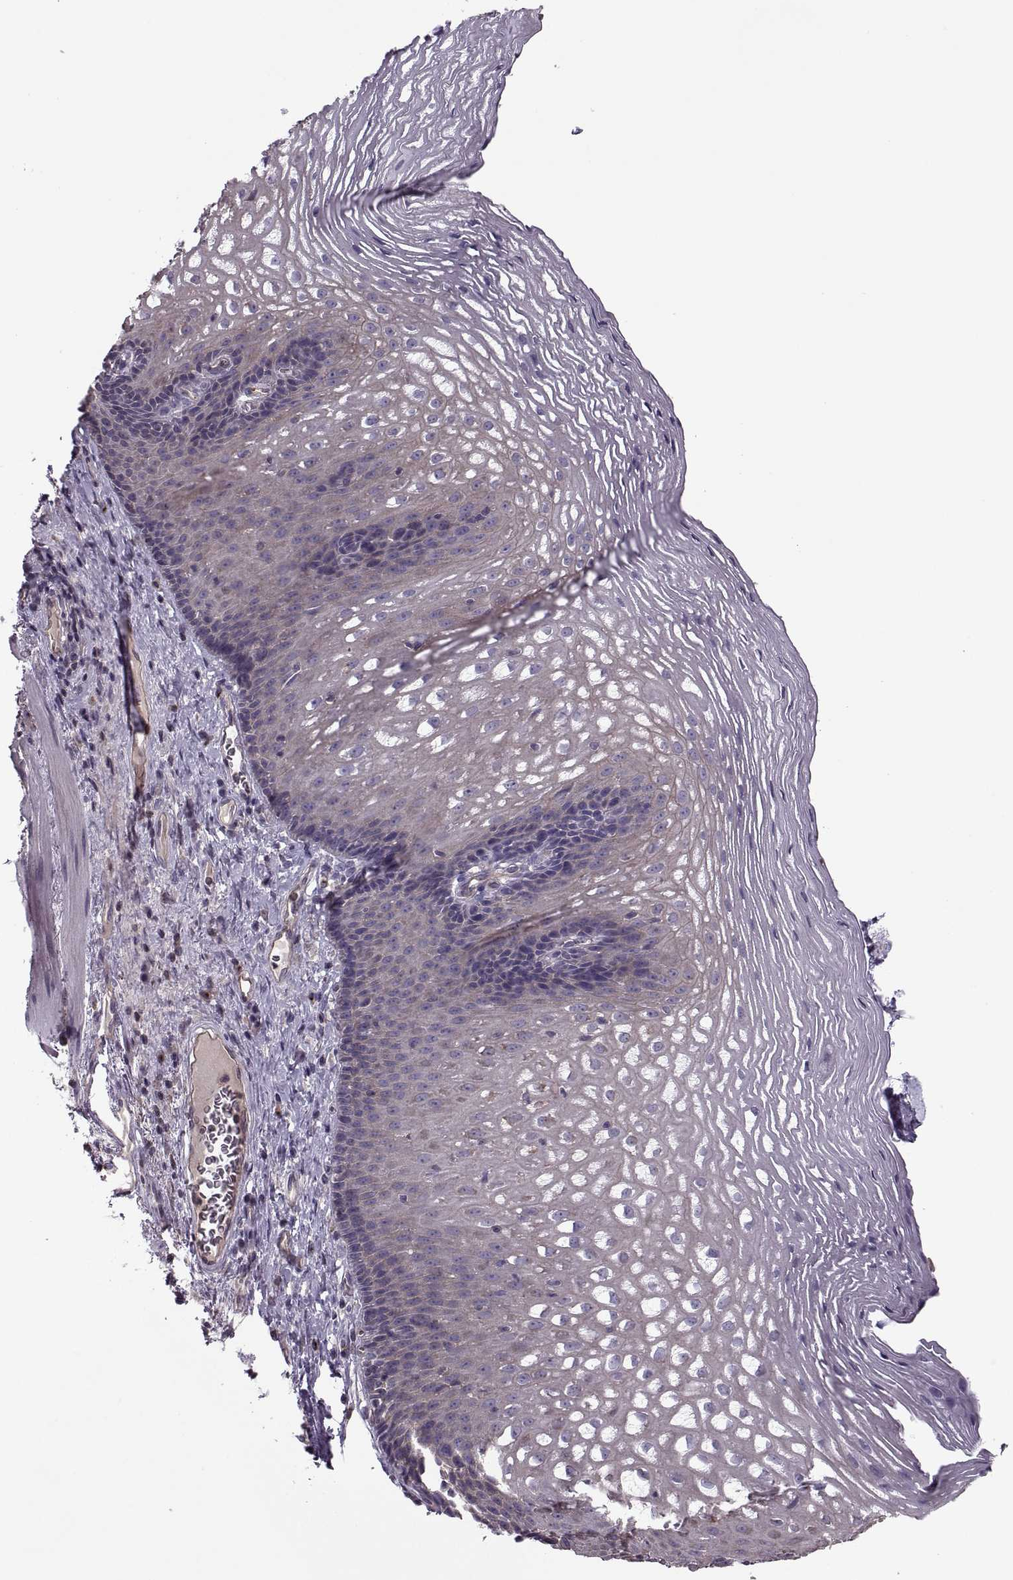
{"staining": {"intensity": "negative", "quantity": "none", "location": "none"}, "tissue": "esophagus", "cell_type": "Squamous epithelial cells", "image_type": "normal", "snomed": [{"axis": "morphology", "description": "Normal tissue, NOS"}, {"axis": "topography", "description": "Esophagus"}], "caption": "Immunohistochemical staining of unremarkable human esophagus reveals no significant positivity in squamous epithelial cells.", "gene": "SLC2A14", "patient": {"sex": "male", "age": 76}}